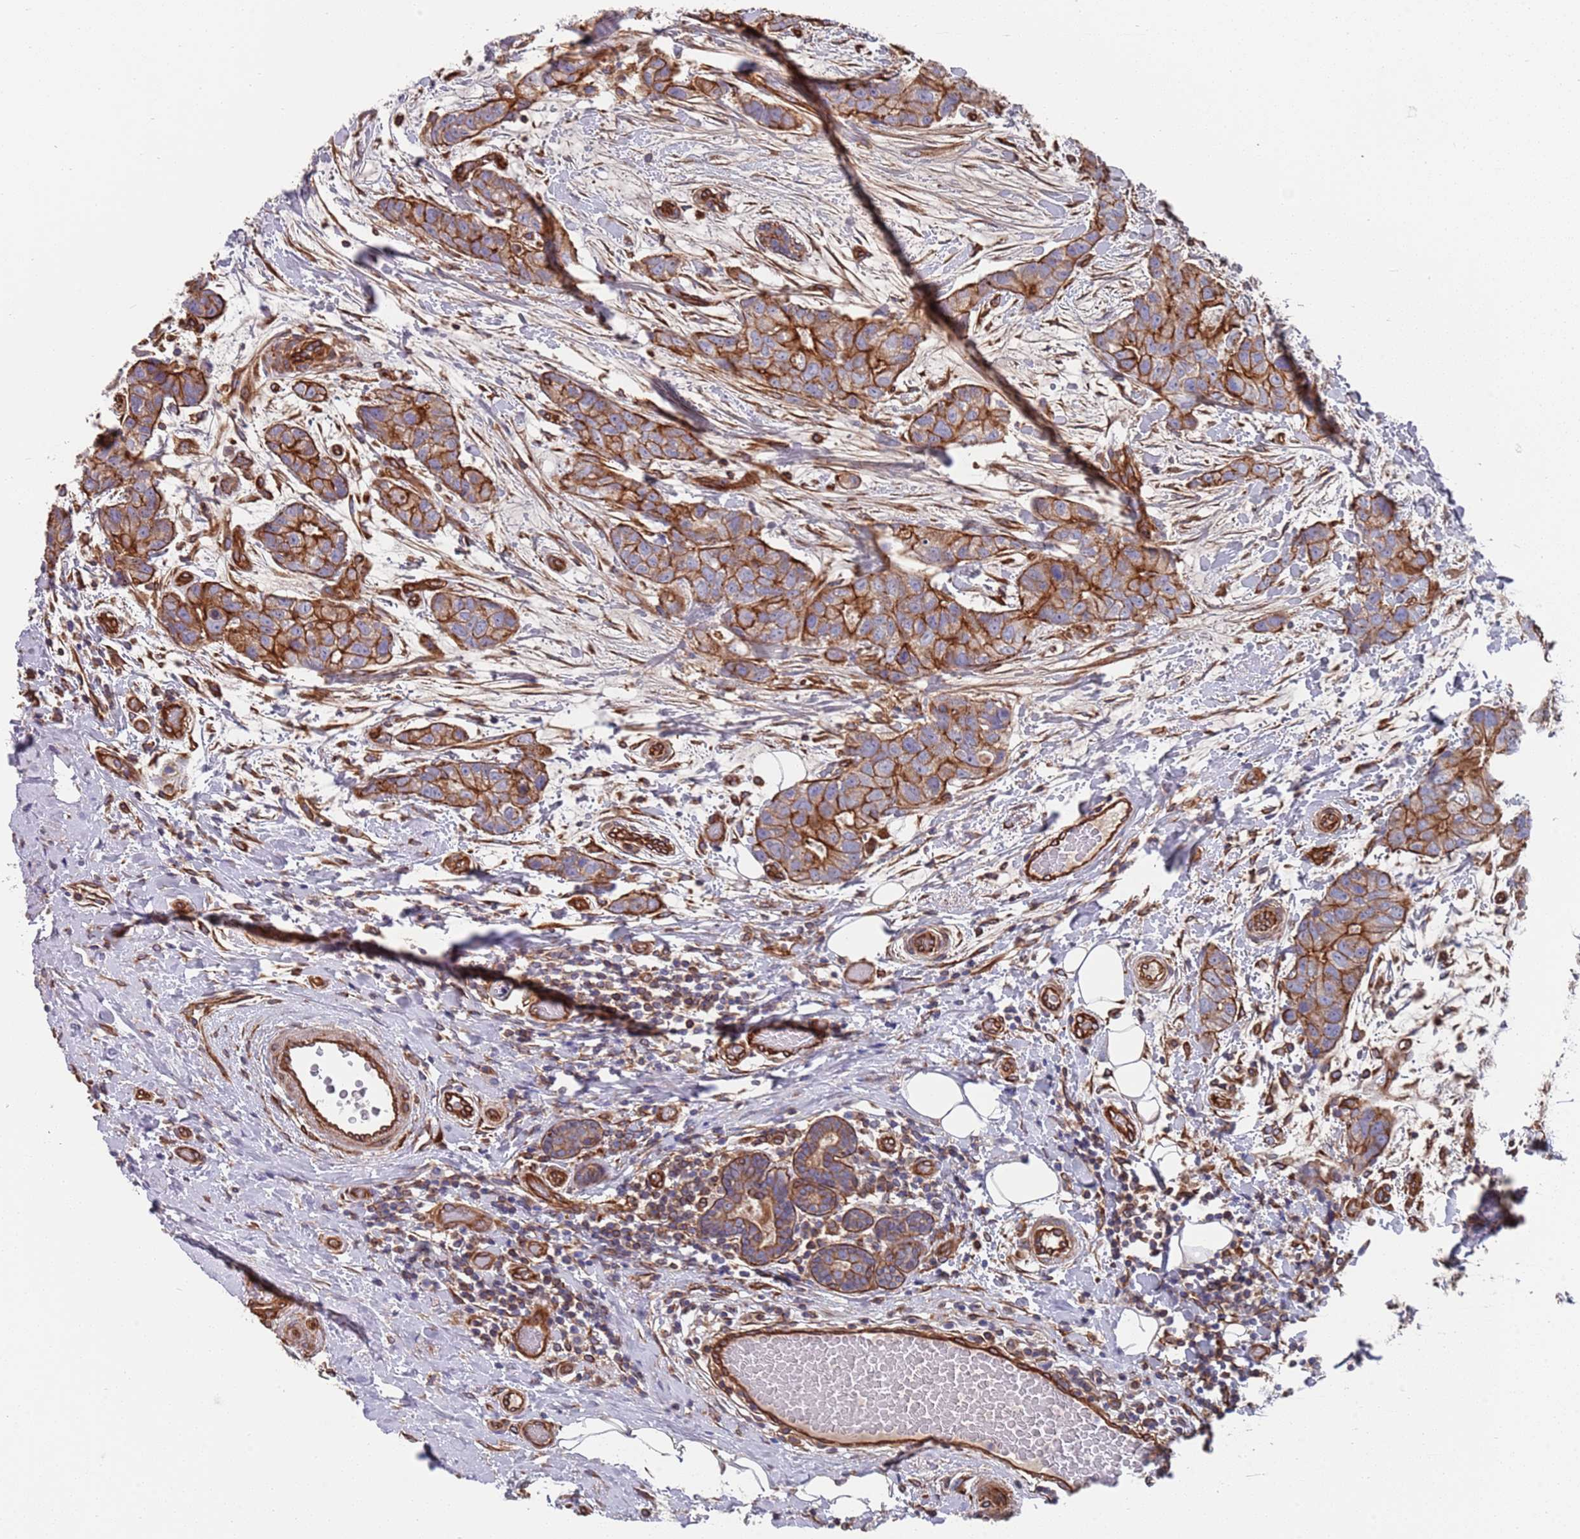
{"staining": {"intensity": "strong", "quantity": ">75%", "location": "cytoplasmic/membranous"}, "tissue": "breast cancer", "cell_type": "Tumor cells", "image_type": "cancer", "snomed": [{"axis": "morphology", "description": "Duct carcinoma"}, {"axis": "topography", "description": "Breast"}], "caption": "High-magnification brightfield microscopy of intraductal carcinoma (breast) stained with DAB (brown) and counterstained with hematoxylin (blue). tumor cells exhibit strong cytoplasmic/membranous expression is seen in approximately>75% of cells.", "gene": "JAKMIP2", "patient": {"sex": "female", "age": 62}}